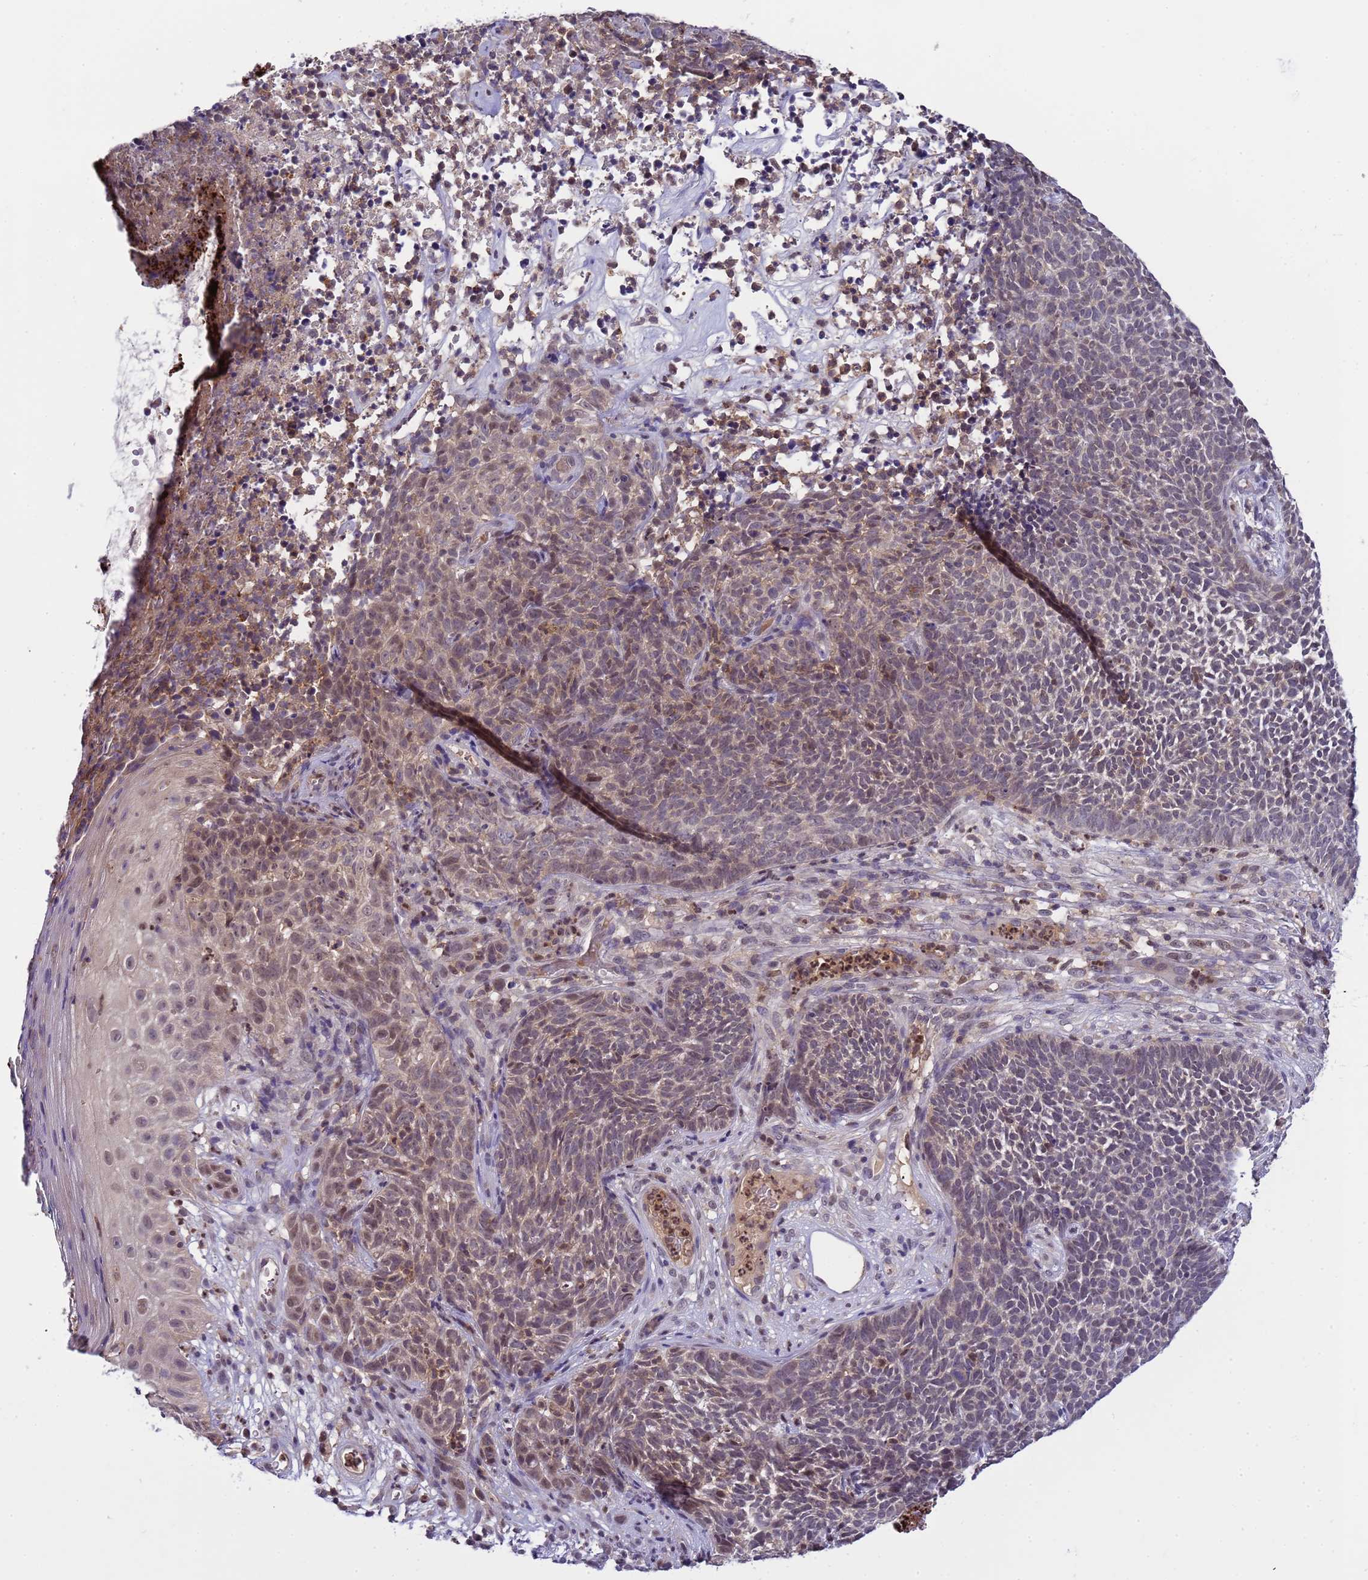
{"staining": {"intensity": "moderate", "quantity": "<25%", "location": "cytoplasmic/membranous,nuclear"}, "tissue": "skin cancer", "cell_type": "Tumor cells", "image_type": "cancer", "snomed": [{"axis": "morphology", "description": "Basal cell carcinoma"}, {"axis": "topography", "description": "Skin"}], "caption": "Approximately <25% of tumor cells in human skin cancer (basal cell carcinoma) demonstrate moderate cytoplasmic/membranous and nuclear protein positivity as visualized by brown immunohistochemical staining.", "gene": "CD53", "patient": {"sex": "female", "age": 84}}